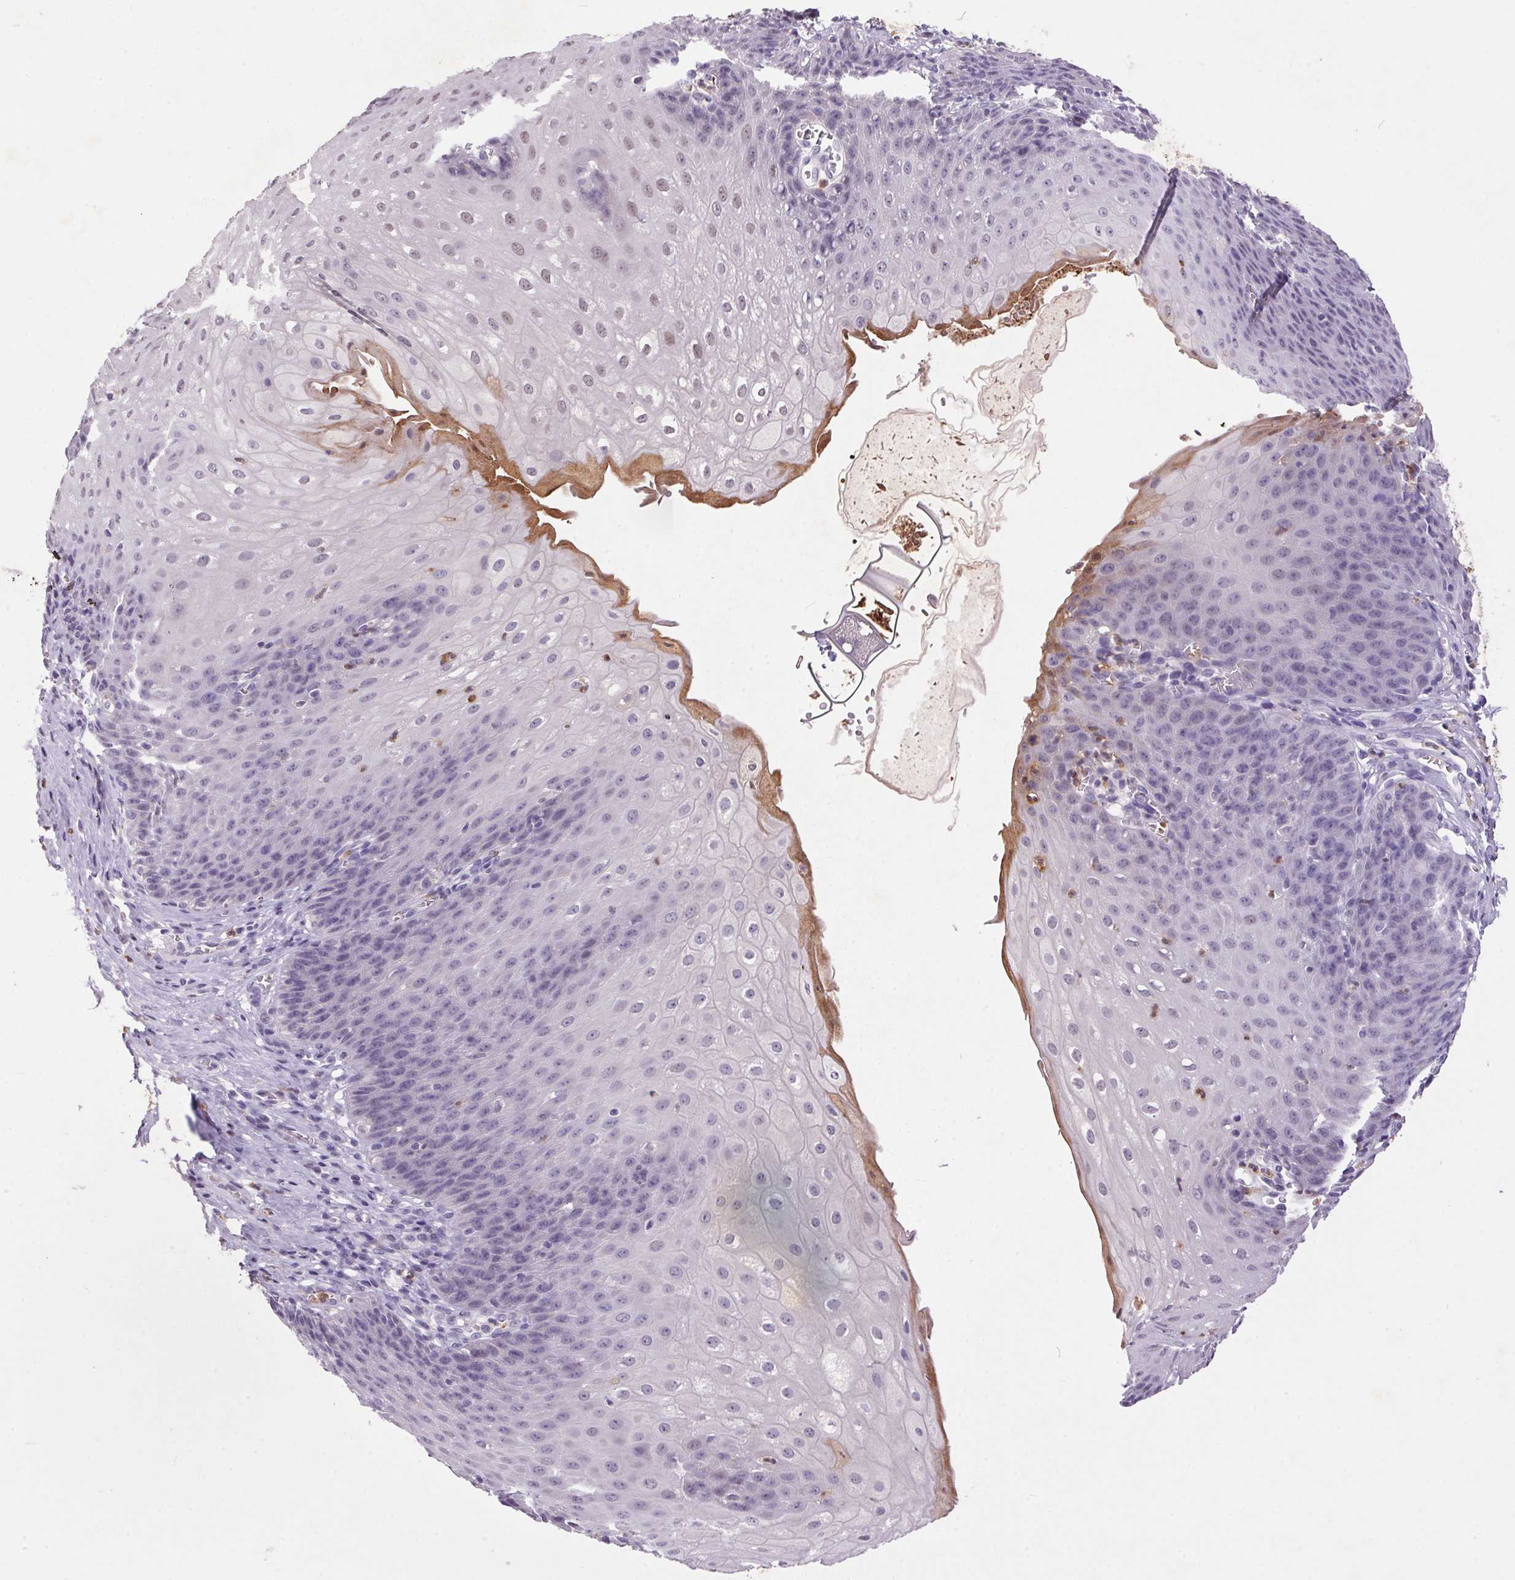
{"staining": {"intensity": "weak", "quantity": "<25%", "location": "nuclear"}, "tissue": "esophagus", "cell_type": "Squamous epithelial cells", "image_type": "normal", "snomed": [{"axis": "morphology", "description": "Normal tissue, NOS"}, {"axis": "topography", "description": "Esophagus"}], "caption": "Esophagus stained for a protein using immunohistochemistry displays no staining squamous epithelial cells.", "gene": "TRDN", "patient": {"sex": "male", "age": 71}}